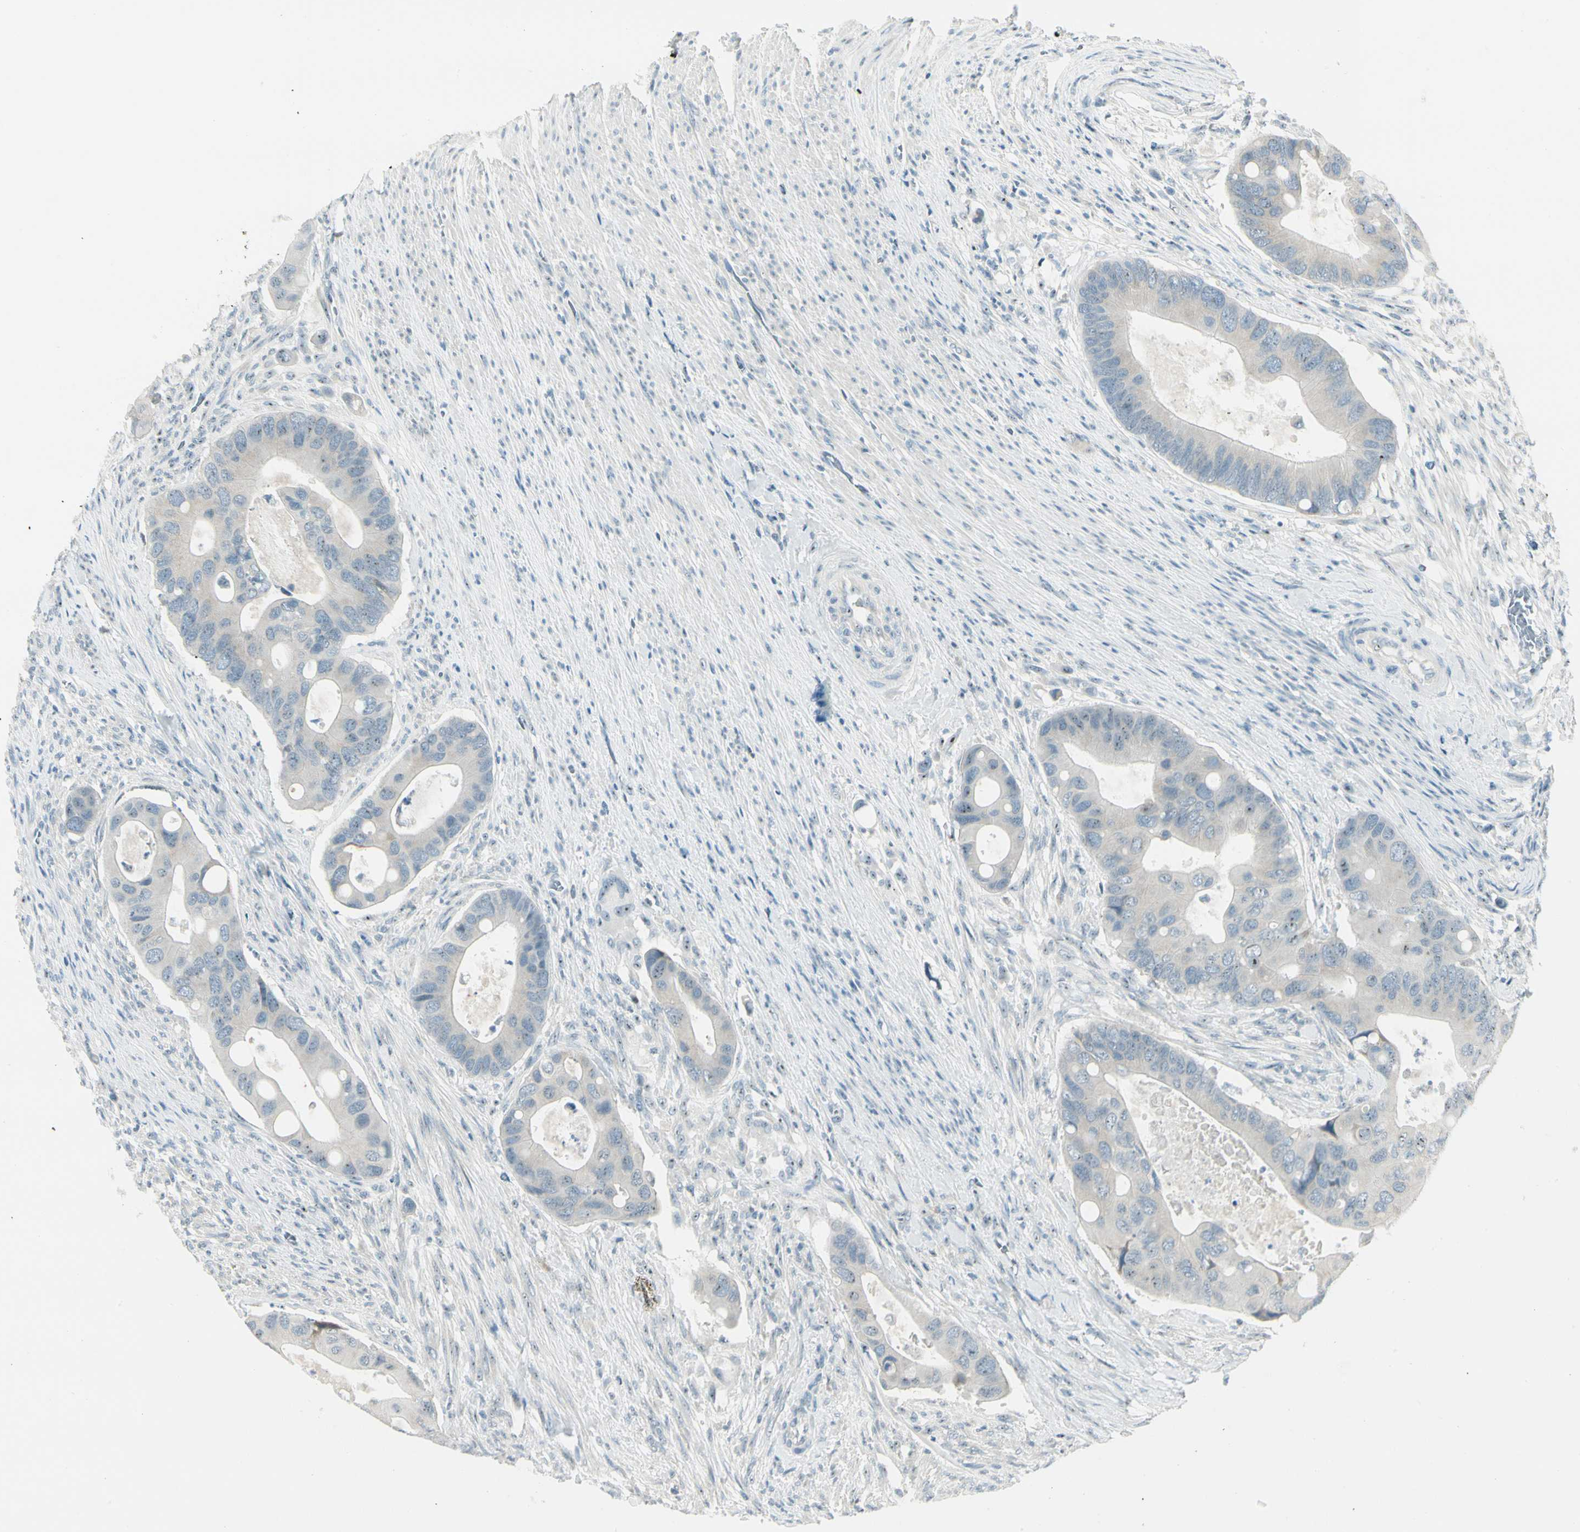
{"staining": {"intensity": "strong", "quantity": "25%-75%", "location": "nuclear"}, "tissue": "colorectal cancer", "cell_type": "Tumor cells", "image_type": "cancer", "snomed": [{"axis": "morphology", "description": "Adenocarcinoma, NOS"}, {"axis": "topography", "description": "Rectum"}], "caption": "Immunohistochemical staining of colorectal adenocarcinoma reveals strong nuclear protein expression in approximately 25%-75% of tumor cells. (DAB (3,3'-diaminobenzidine) IHC with brightfield microscopy, high magnification).", "gene": "ZSCAN1", "patient": {"sex": "female", "age": 57}}